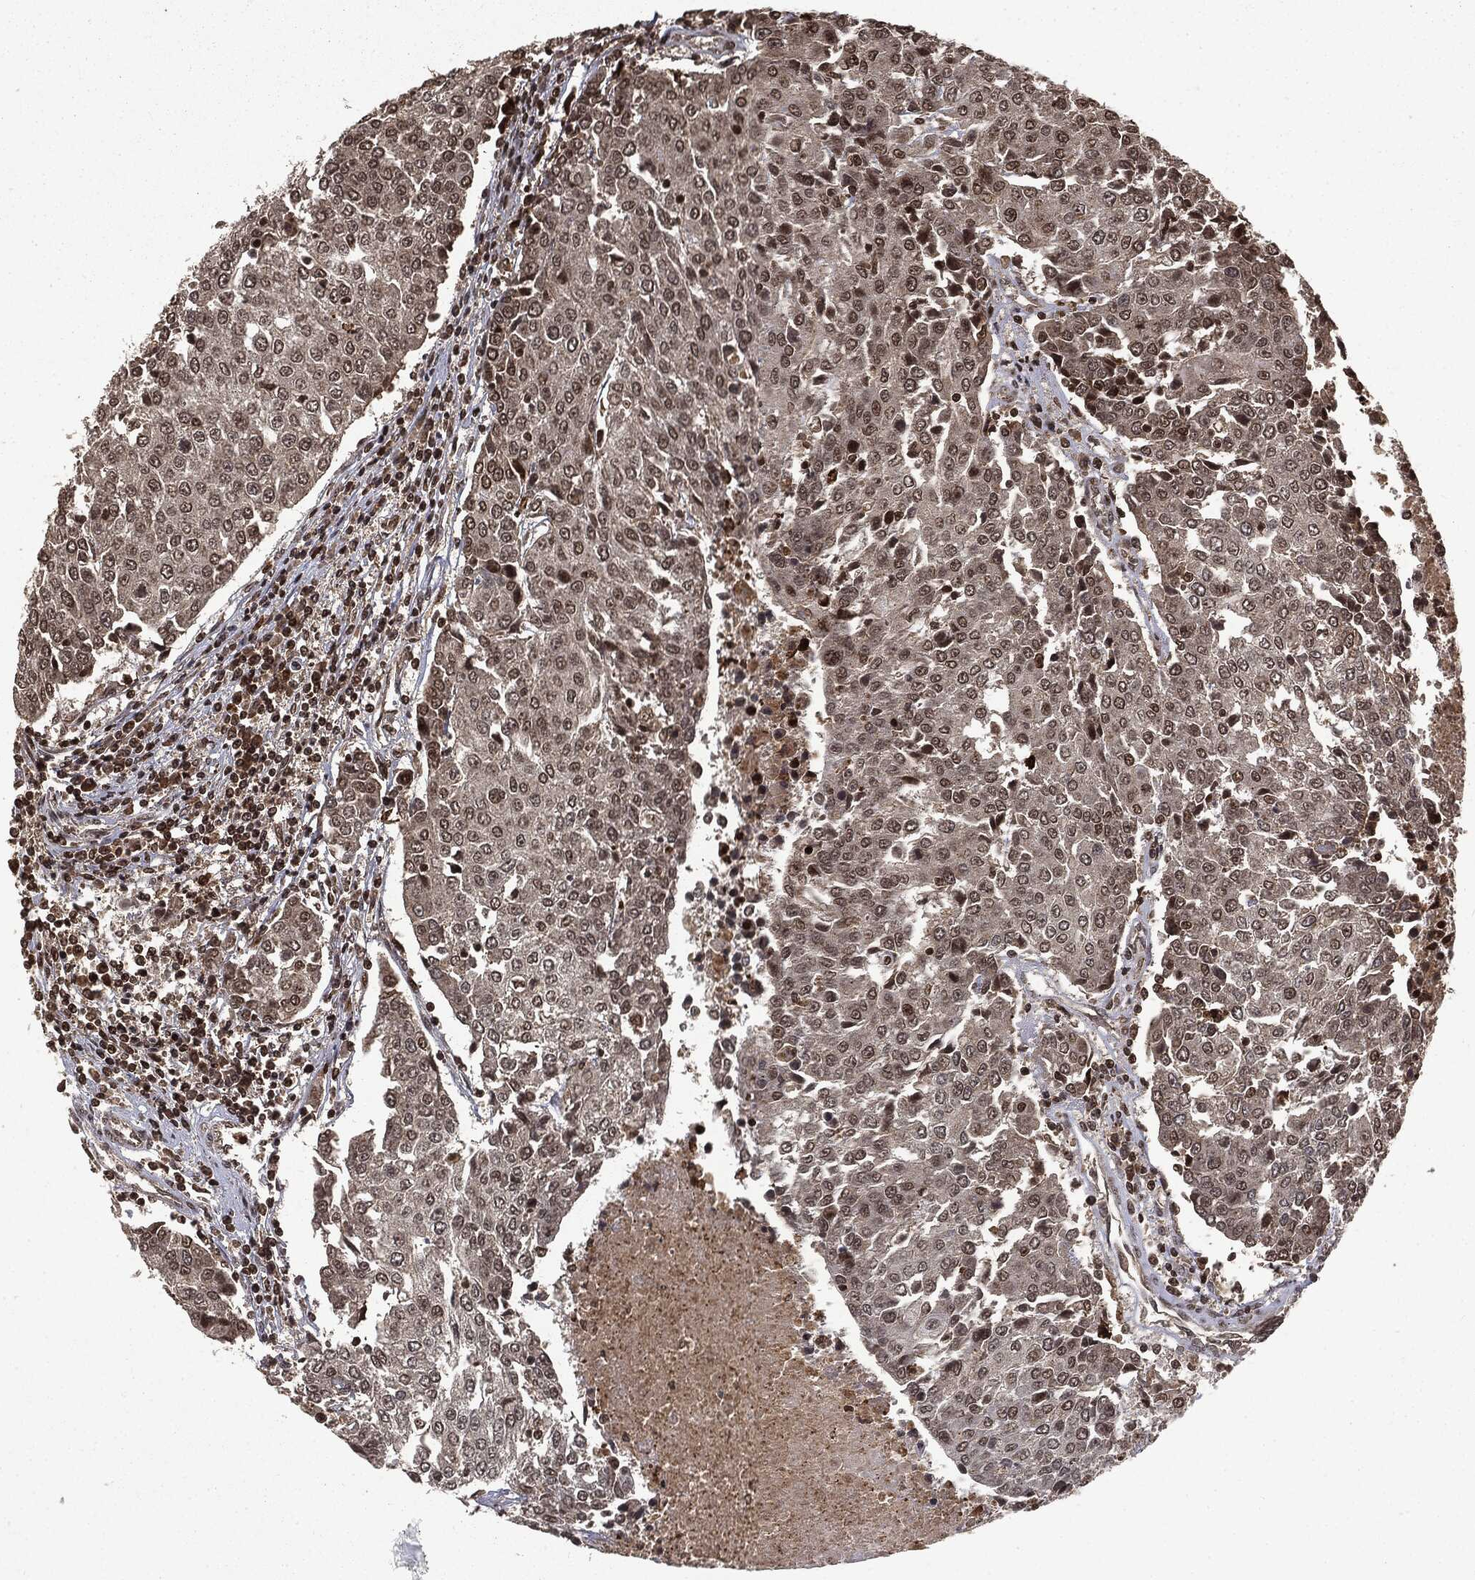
{"staining": {"intensity": "moderate", "quantity": "<25%", "location": "nuclear"}, "tissue": "urothelial cancer", "cell_type": "Tumor cells", "image_type": "cancer", "snomed": [{"axis": "morphology", "description": "Urothelial carcinoma, High grade"}, {"axis": "topography", "description": "Urinary bladder"}], "caption": "Tumor cells show low levels of moderate nuclear staining in approximately <25% of cells in urothelial cancer.", "gene": "CTDP1", "patient": {"sex": "female", "age": 85}}